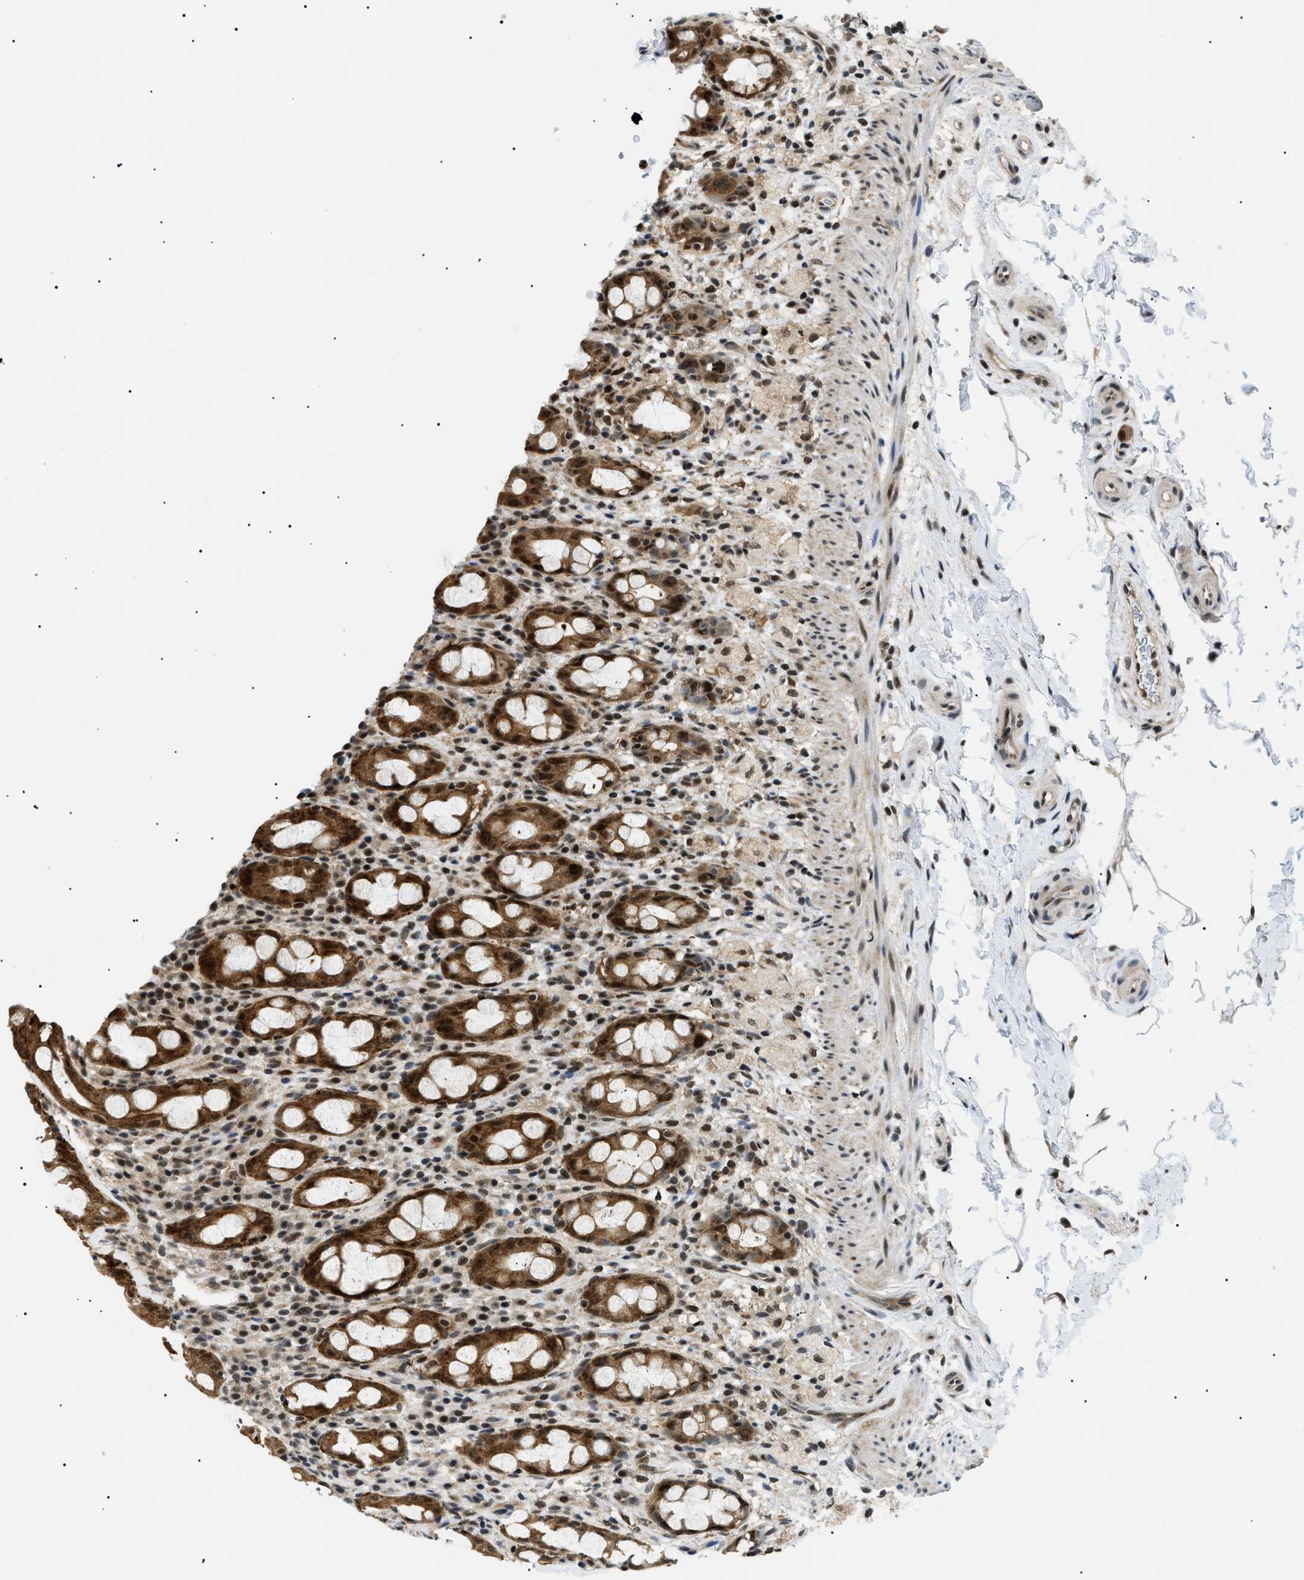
{"staining": {"intensity": "strong", "quantity": ">75%", "location": "cytoplasmic/membranous,nuclear"}, "tissue": "rectum", "cell_type": "Glandular cells", "image_type": "normal", "snomed": [{"axis": "morphology", "description": "Normal tissue, NOS"}, {"axis": "topography", "description": "Rectum"}], "caption": "A brown stain labels strong cytoplasmic/membranous,nuclear positivity of a protein in glandular cells of benign rectum. (brown staining indicates protein expression, while blue staining denotes nuclei).", "gene": "RBM15", "patient": {"sex": "male", "age": 44}}